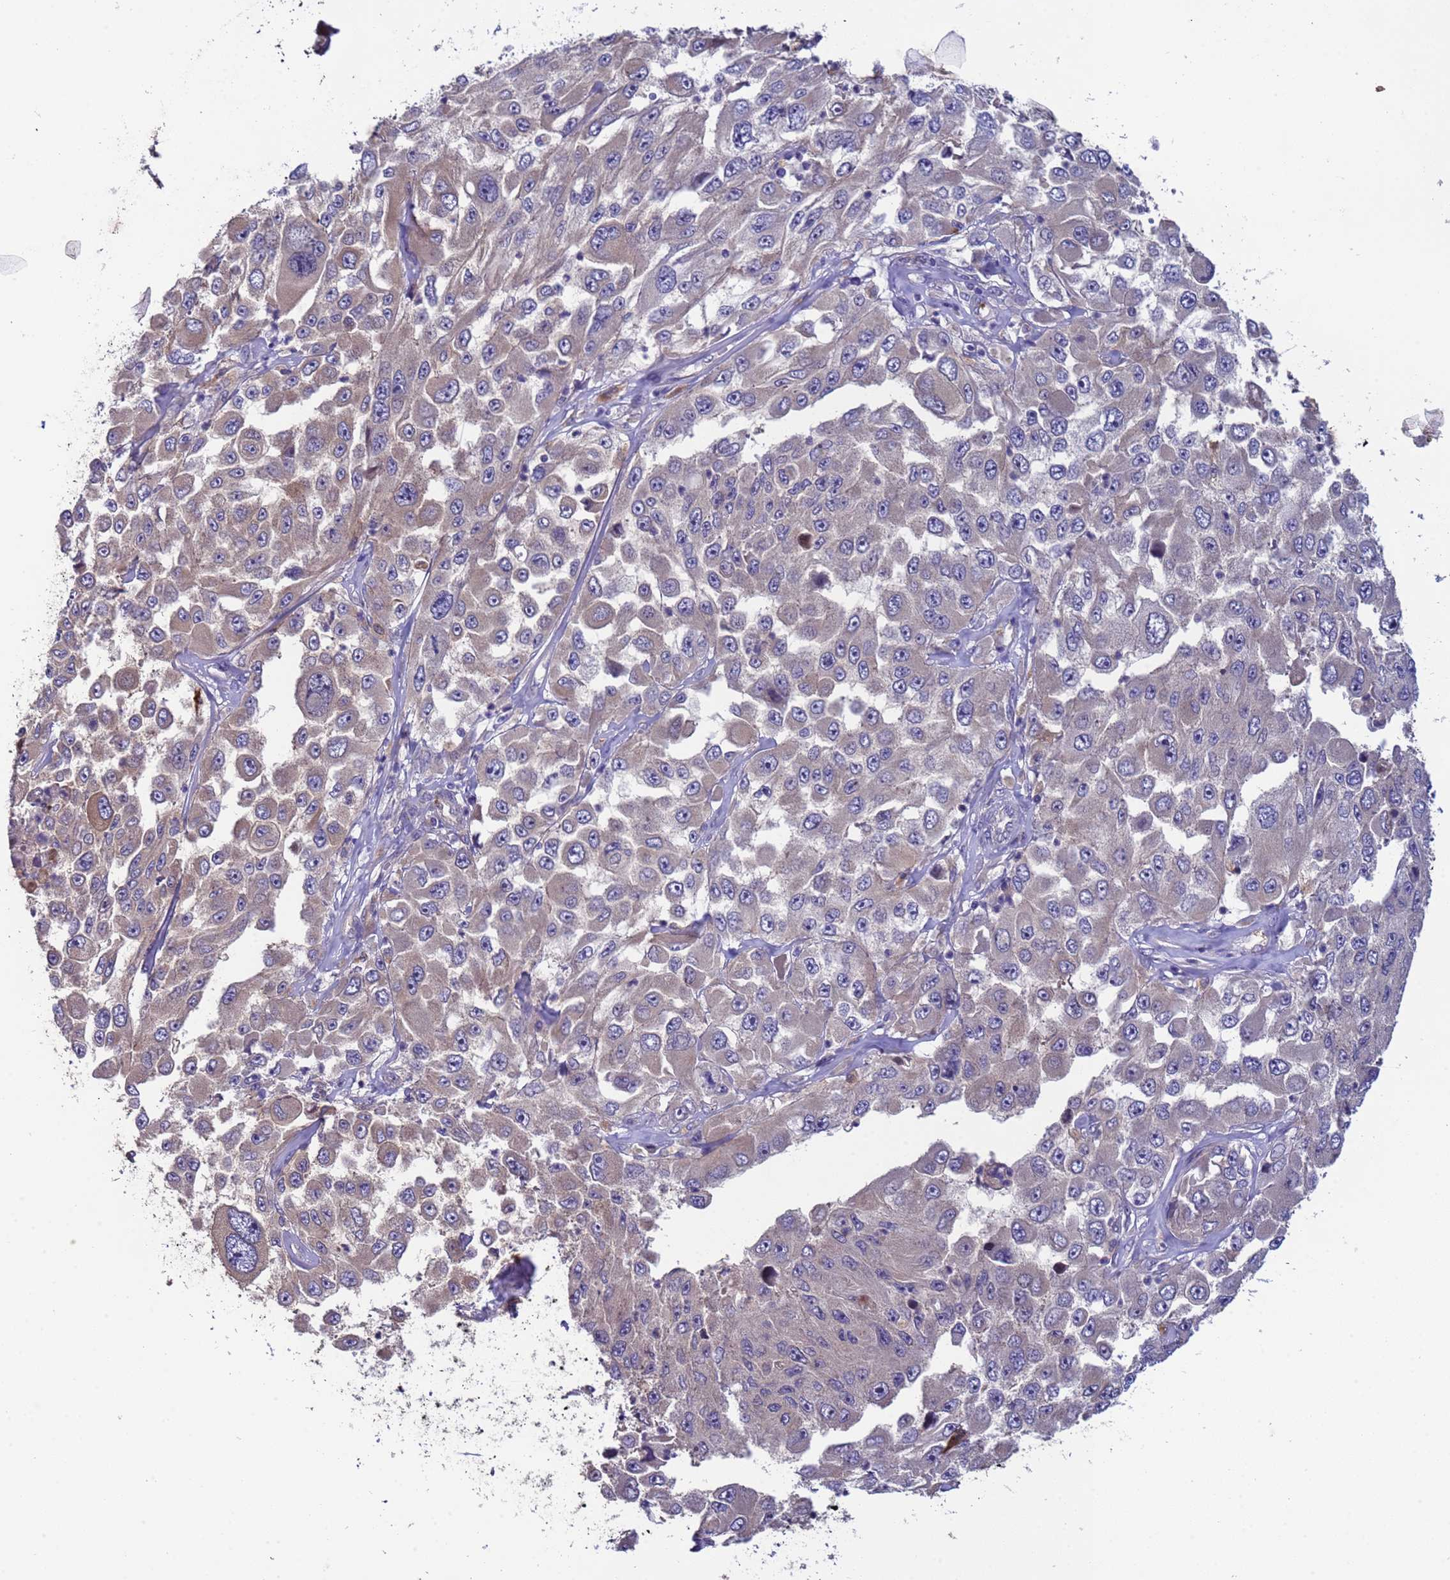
{"staining": {"intensity": "weak", "quantity": "25%-75%", "location": "cytoplasmic/membranous"}, "tissue": "melanoma", "cell_type": "Tumor cells", "image_type": "cancer", "snomed": [{"axis": "morphology", "description": "Malignant melanoma, Metastatic site"}, {"axis": "topography", "description": "Lymph node"}], "caption": "Immunohistochemical staining of malignant melanoma (metastatic site) reveals weak cytoplasmic/membranous protein staining in approximately 25%-75% of tumor cells.", "gene": "ZNF248", "patient": {"sex": "male", "age": 62}}